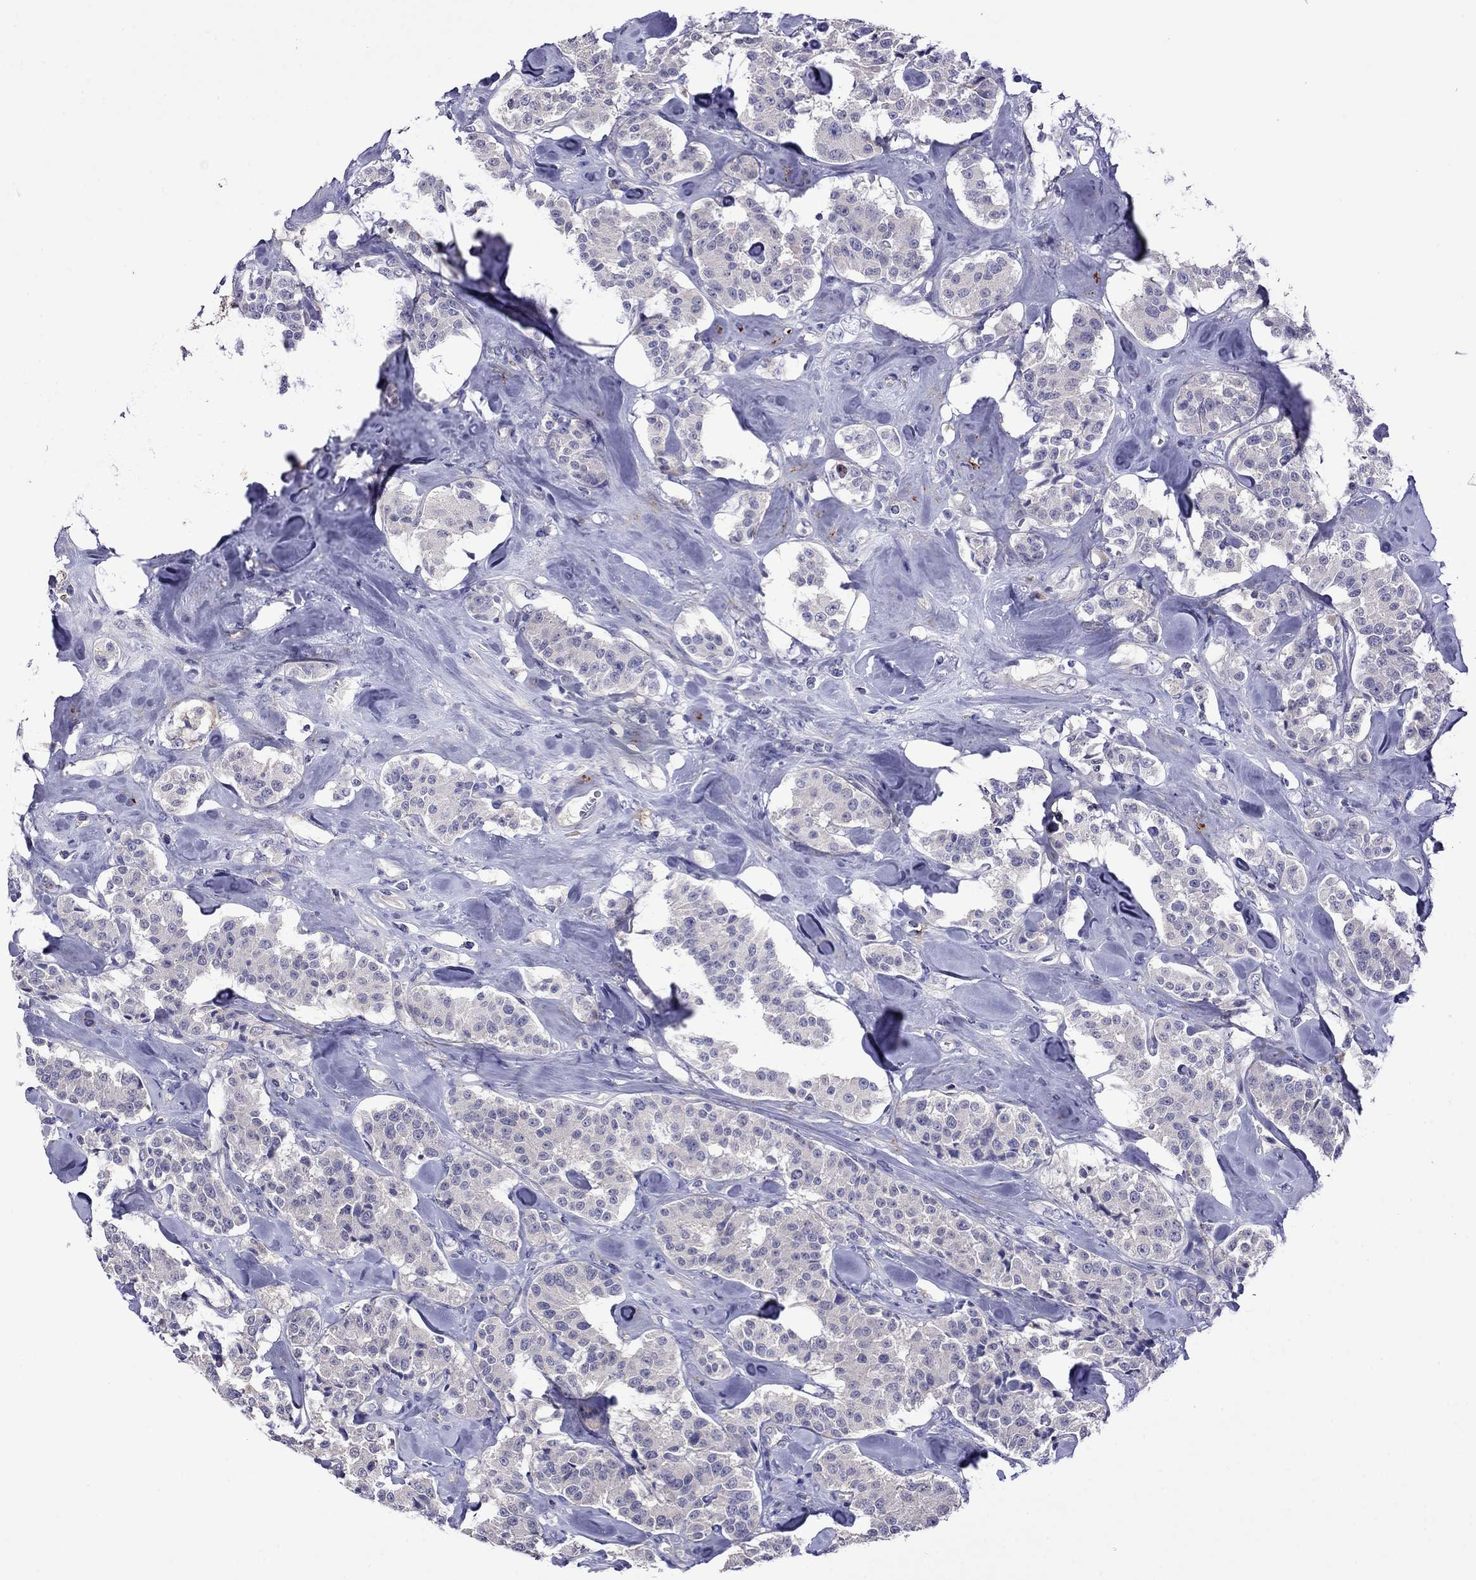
{"staining": {"intensity": "negative", "quantity": "none", "location": "none"}, "tissue": "carcinoid", "cell_type": "Tumor cells", "image_type": "cancer", "snomed": [{"axis": "morphology", "description": "Carcinoid, malignant, NOS"}, {"axis": "topography", "description": "Pancreas"}], "caption": "Tumor cells are negative for brown protein staining in malignant carcinoid. Brightfield microscopy of IHC stained with DAB (brown) and hematoxylin (blue), captured at high magnification.", "gene": "STAR", "patient": {"sex": "male", "age": 41}}